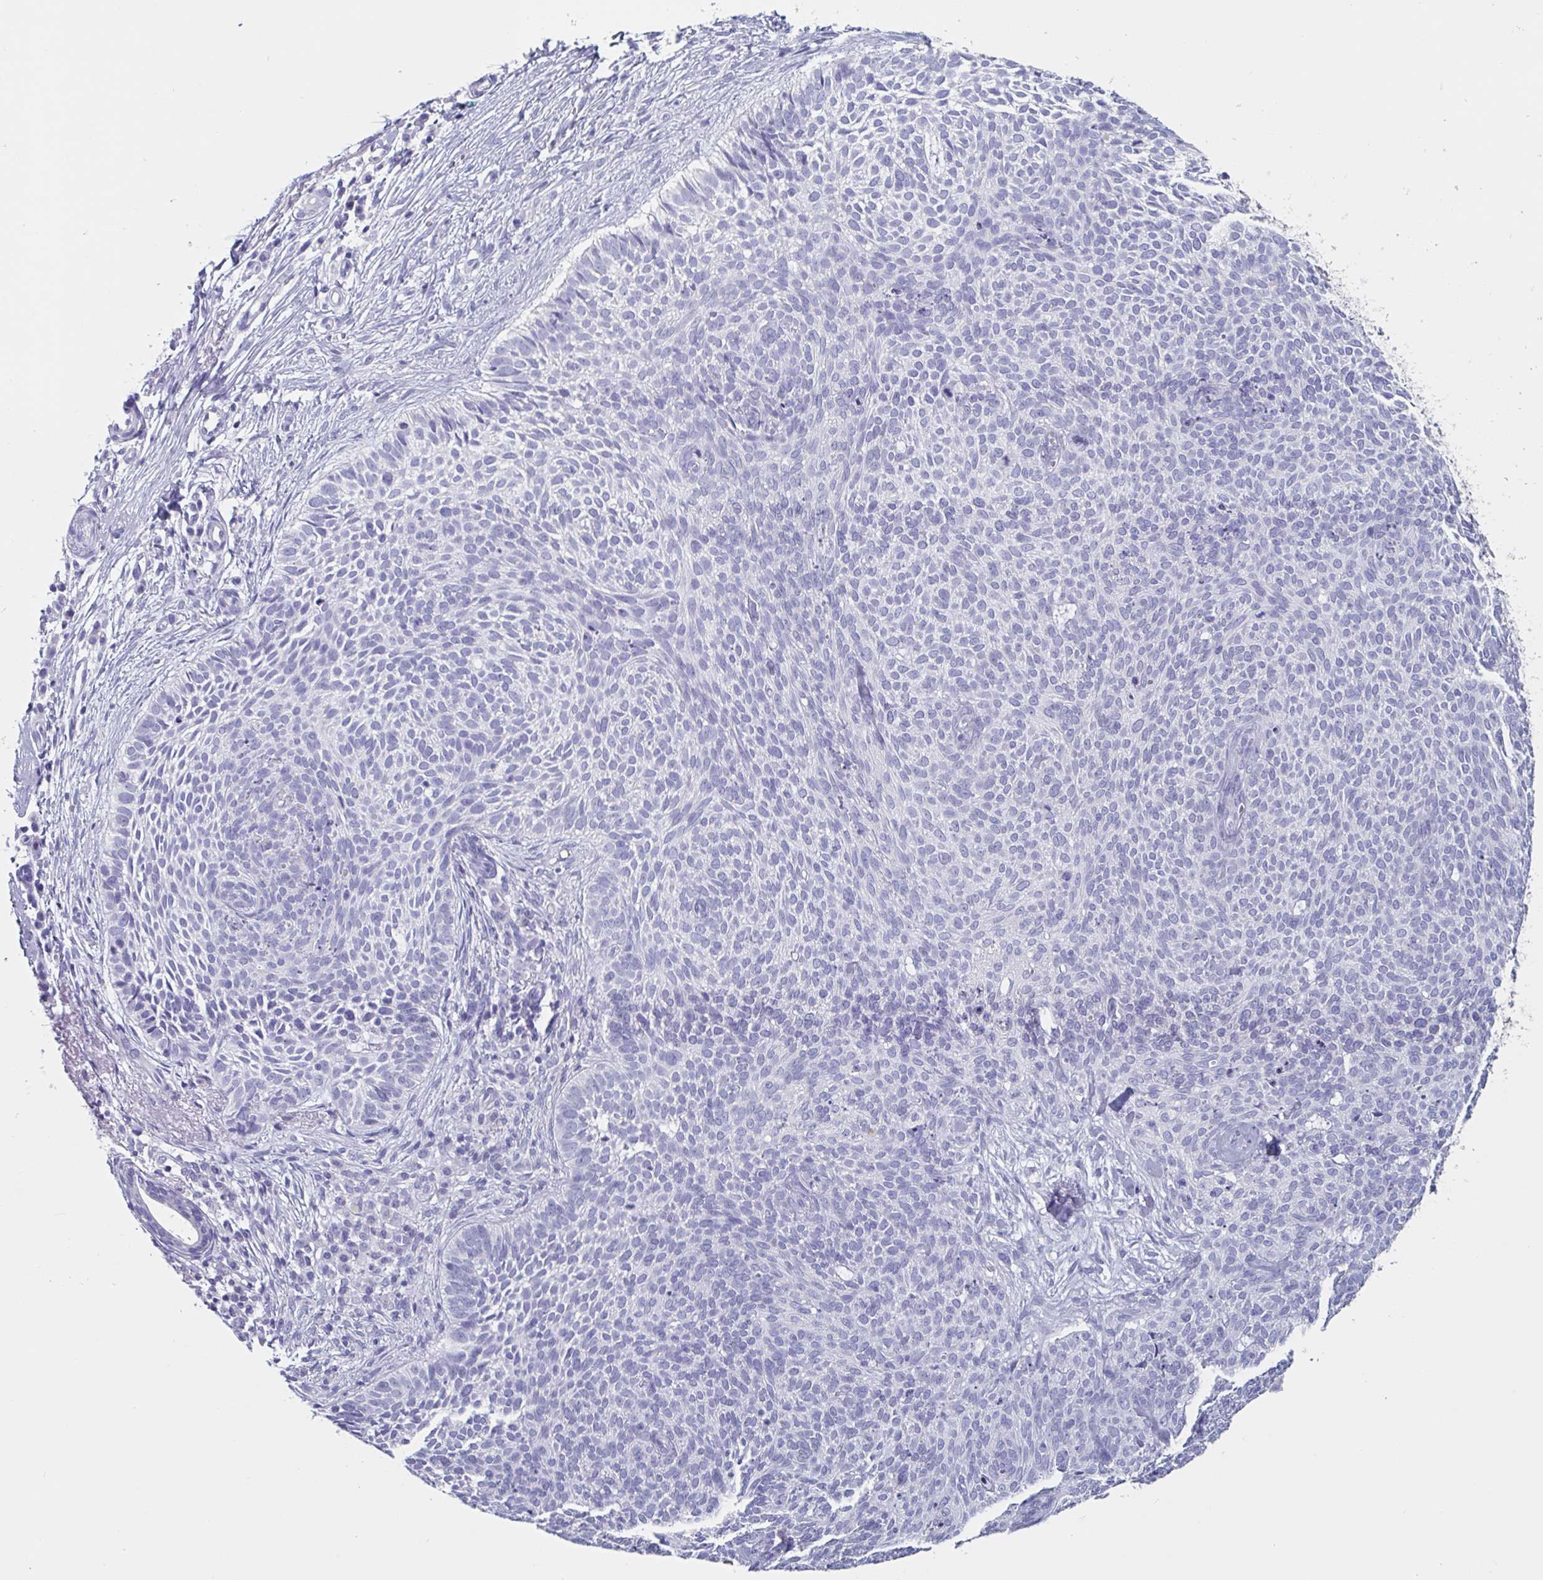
{"staining": {"intensity": "negative", "quantity": "none", "location": "none"}, "tissue": "skin cancer", "cell_type": "Tumor cells", "image_type": "cancer", "snomed": [{"axis": "morphology", "description": "Basal cell carcinoma"}, {"axis": "topography", "description": "Skin"}, {"axis": "topography", "description": "Skin of face"}], "caption": "A high-resolution image shows immunohistochemistry (IHC) staining of skin cancer (basal cell carcinoma), which shows no significant staining in tumor cells.", "gene": "ABHD16A", "patient": {"sex": "female", "age": 82}}